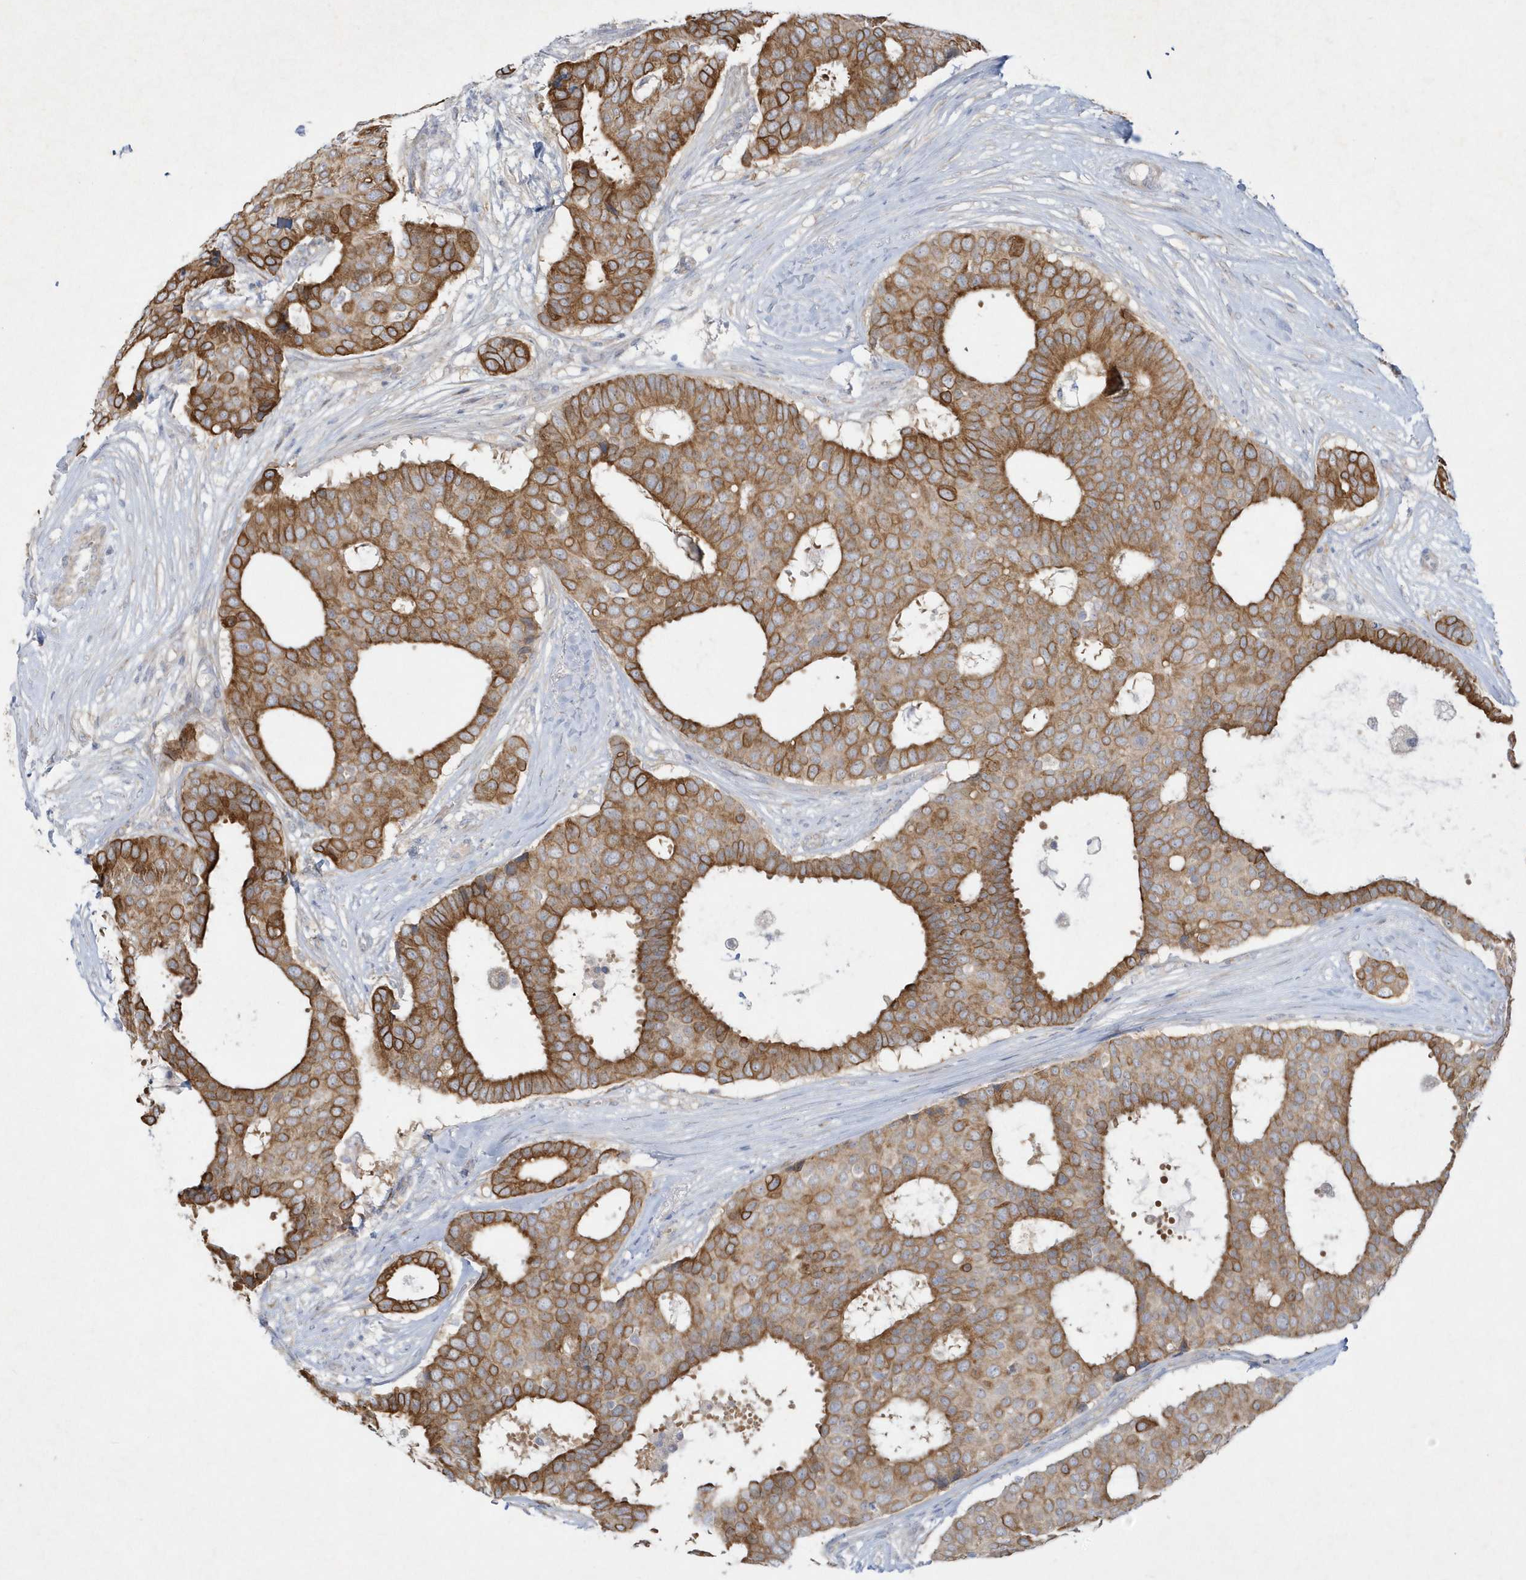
{"staining": {"intensity": "moderate", "quantity": ">75%", "location": "cytoplasmic/membranous"}, "tissue": "breast cancer", "cell_type": "Tumor cells", "image_type": "cancer", "snomed": [{"axis": "morphology", "description": "Duct carcinoma"}, {"axis": "topography", "description": "Breast"}], "caption": "This photomicrograph exhibits immunohistochemistry staining of breast infiltrating ductal carcinoma, with medium moderate cytoplasmic/membranous positivity in about >75% of tumor cells.", "gene": "LARS1", "patient": {"sex": "female", "age": 75}}